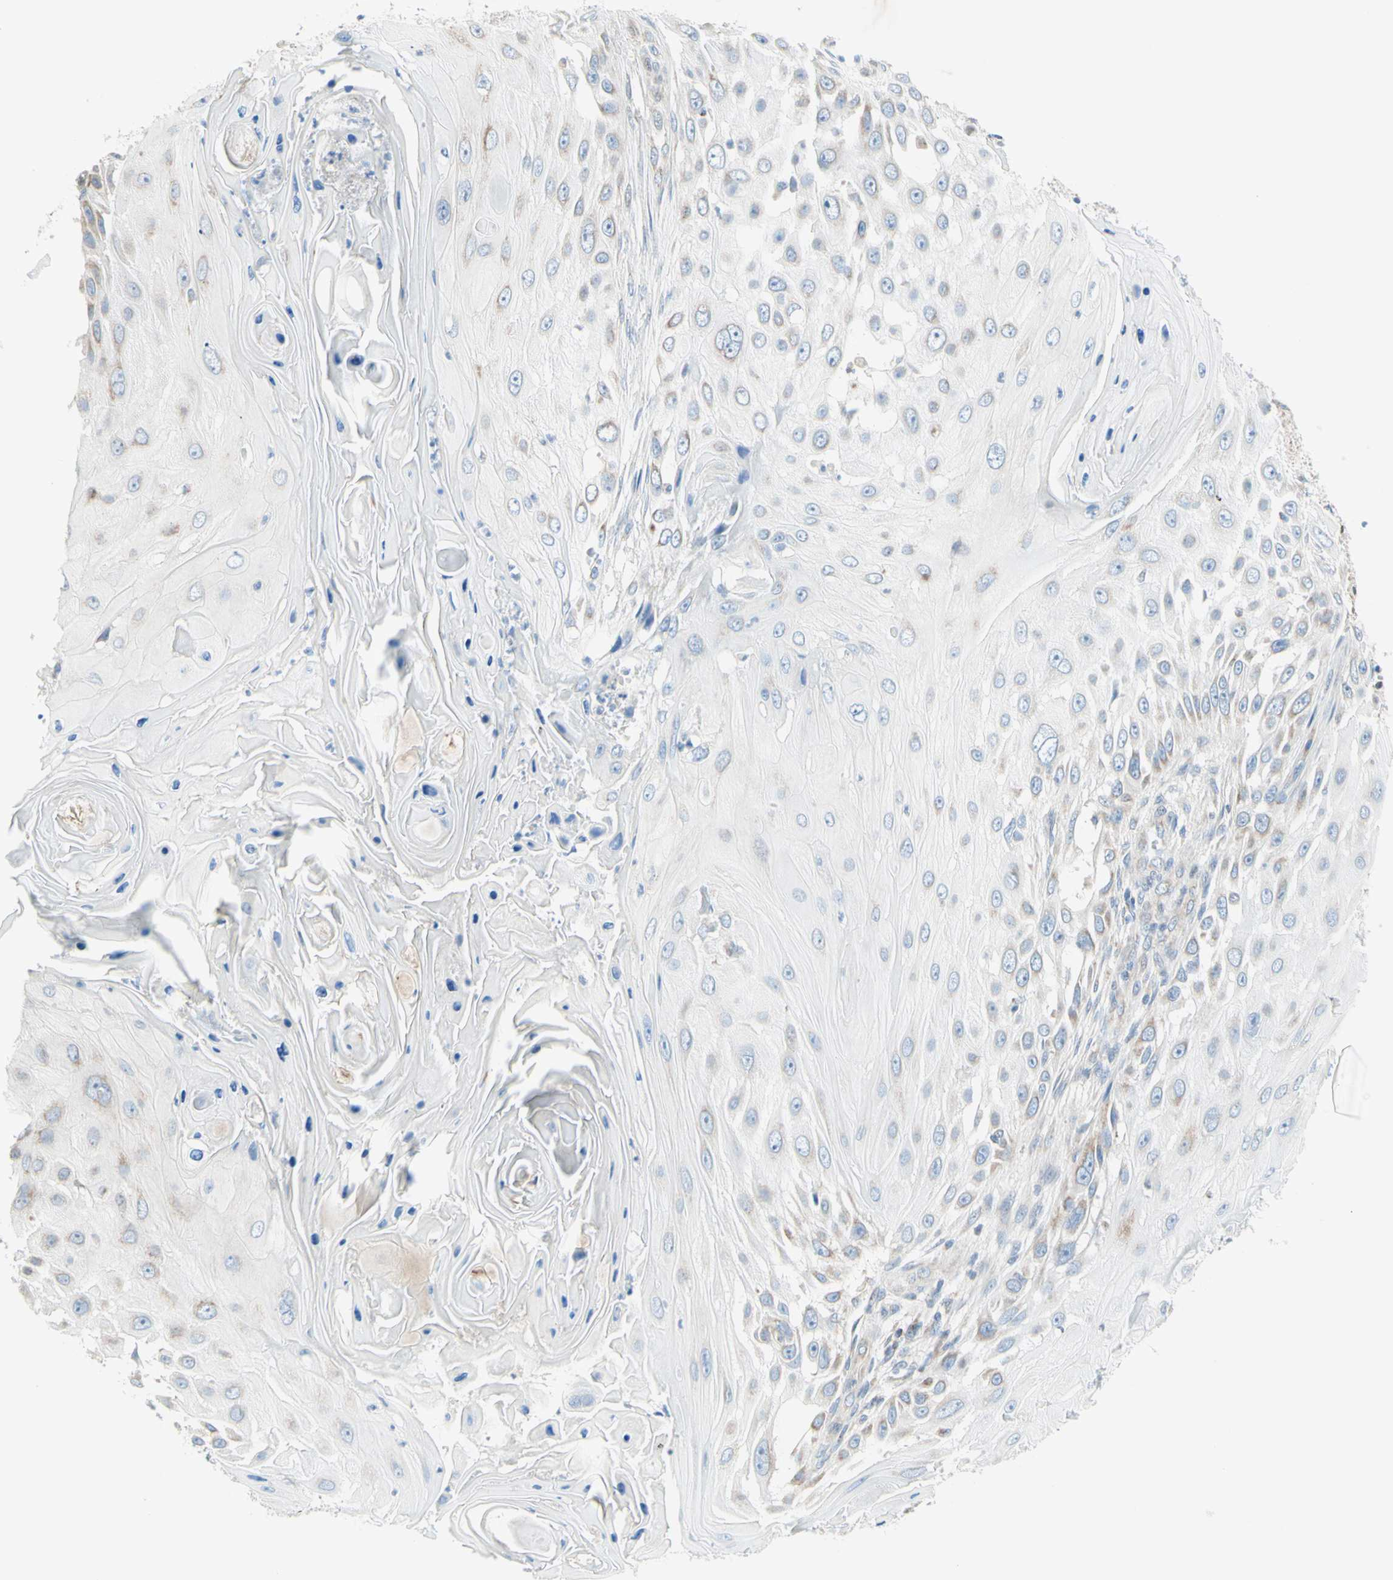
{"staining": {"intensity": "negative", "quantity": "none", "location": "none"}, "tissue": "skin cancer", "cell_type": "Tumor cells", "image_type": "cancer", "snomed": [{"axis": "morphology", "description": "Squamous cell carcinoma, NOS"}, {"axis": "topography", "description": "Skin"}], "caption": "Skin cancer (squamous cell carcinoma) was stained to show a protein in brown. There is no significant expression in tumor cells.", "gene": "MFF", "patient": {"sex": "female", "age": 44}}